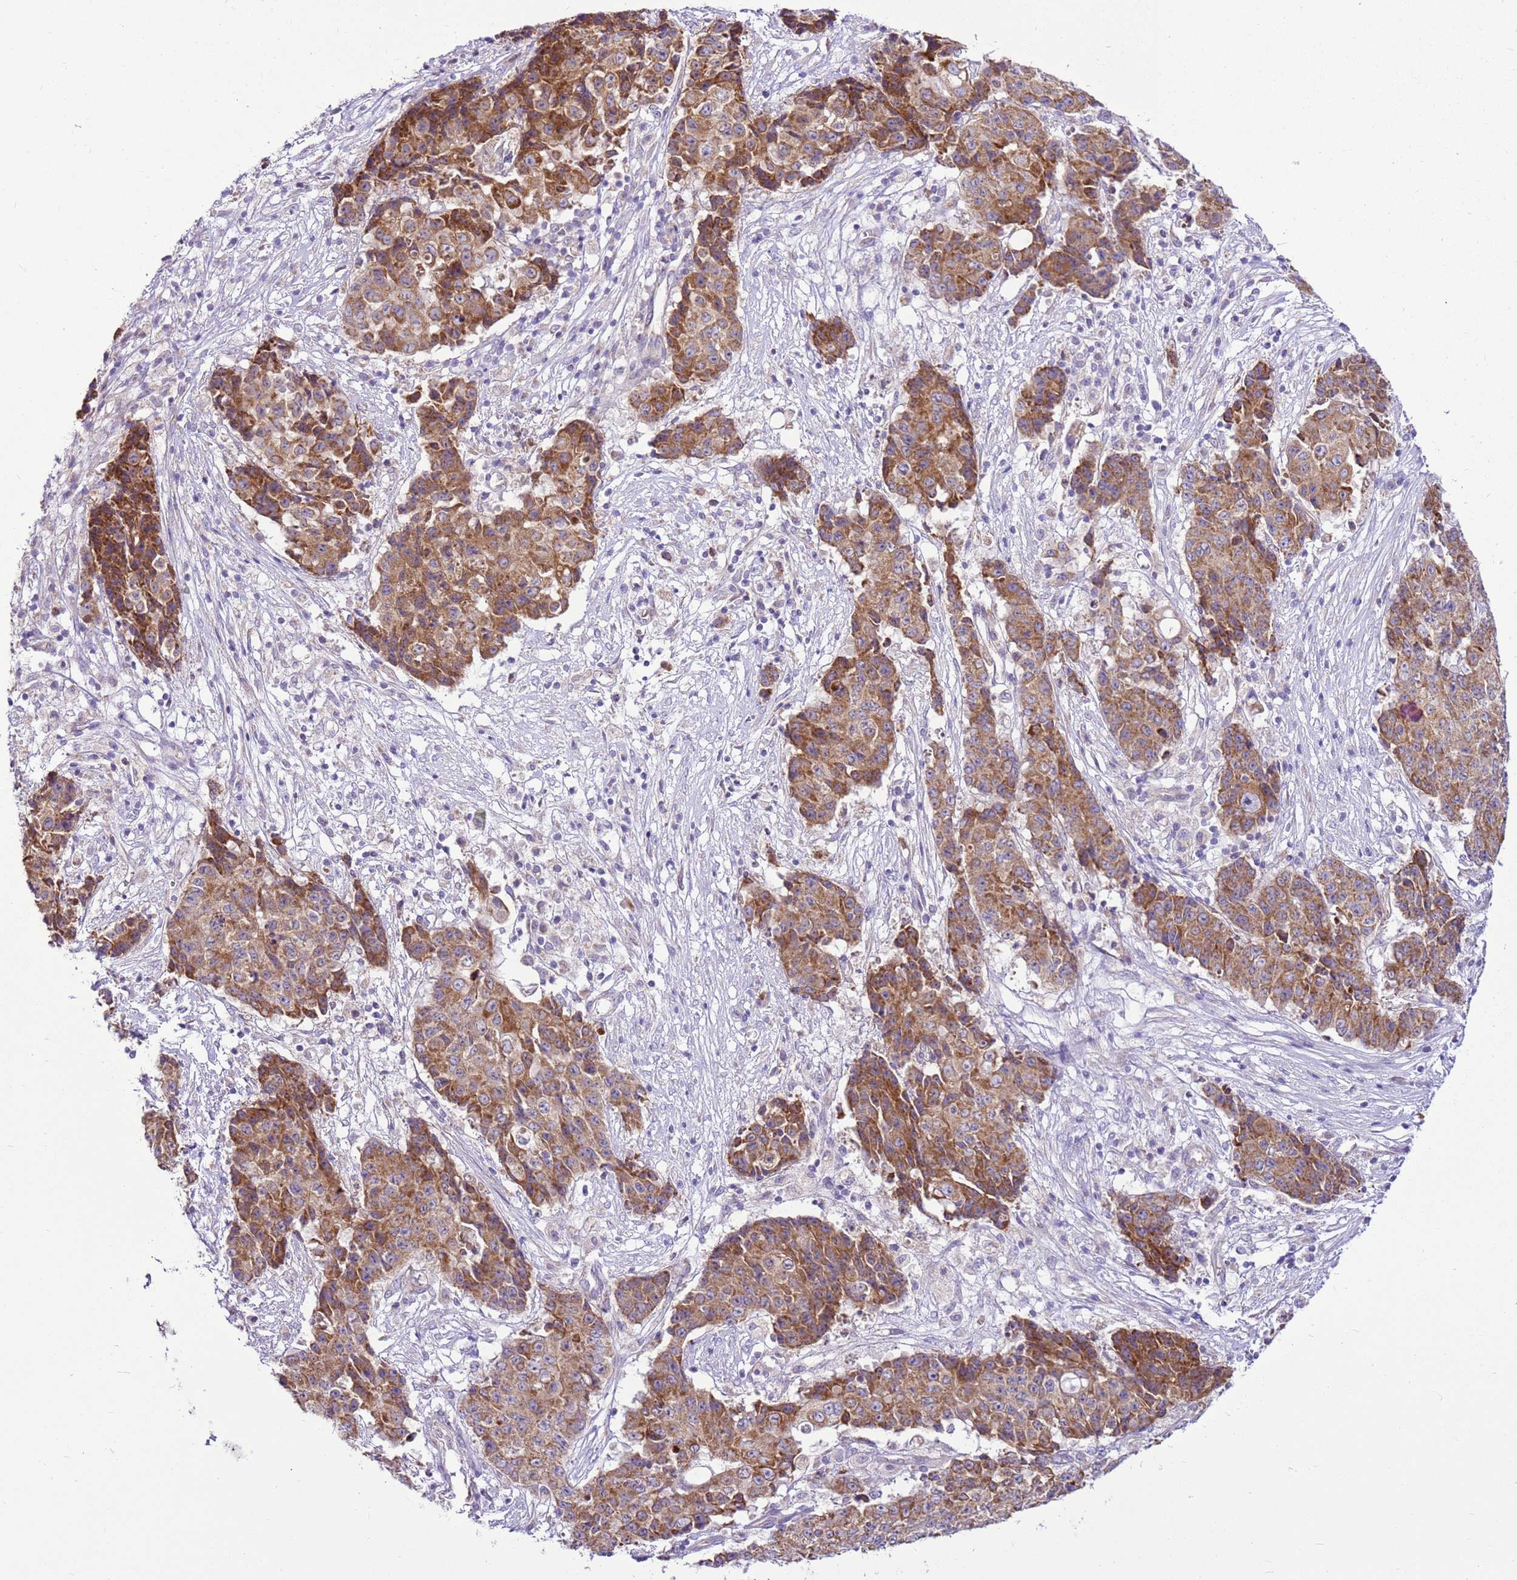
{"staining": {"intensity": "moderate", "quantity": ">75%", "location": "cytoplasmic/membranous"}, "tissue": "ovarian cancer", "cell_type": "Tumor cells", "image_type": "cancer", "snomed": [{"axis": "morphology", "description": "Carcinoma, endometroid"}, {"axis": "topography", "description": "Ovary"}], "caption": "Ovarian endometroid carcinoma stained with a brown dye reveals moderate cytoplasmic/membranous positive positivity in about >75% of tumor cells.", "gene": "MRPL36", "patient": {"sex": "female", "age": 42}}